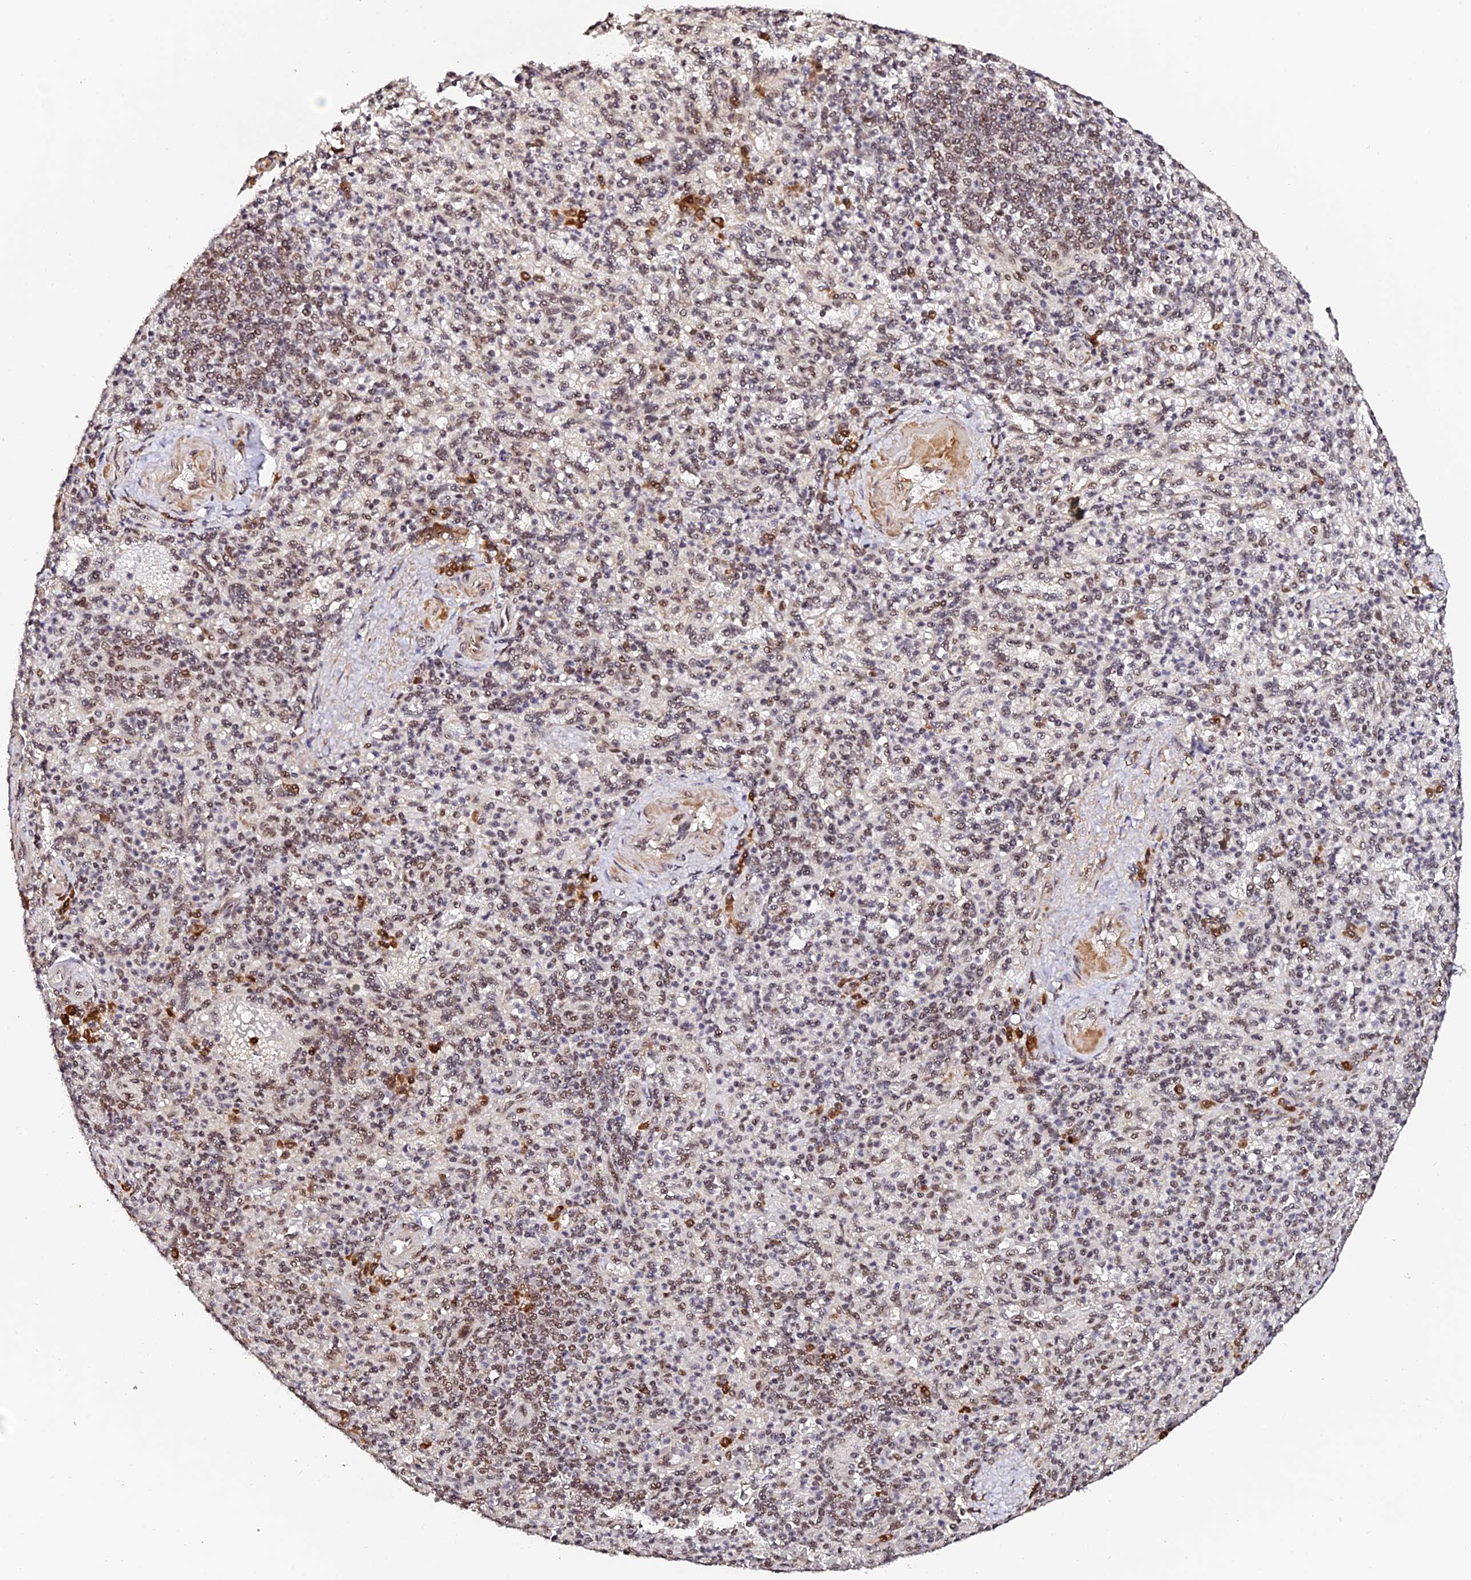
{"staining": {"intensity": "moderate", "quantity": "25%-75%", "location": "nuclear"}, "tissue": "spleen", "cell_type": "Cells in red pulp", "image_type": "normal", "snomed": [{"axis": "morphology", "description": "Normal tissue, NOS"}, {"axis": "topography", "description": "Spleen"}], "caption": "An image showing moderate nuclear staining in approximately 25%-75% of cells in red pulp in benign spleen, as visualized by brown immunohistochemical staining.", "gene": "MCRS1", "patient": {"sex": "female", "age": 74}}